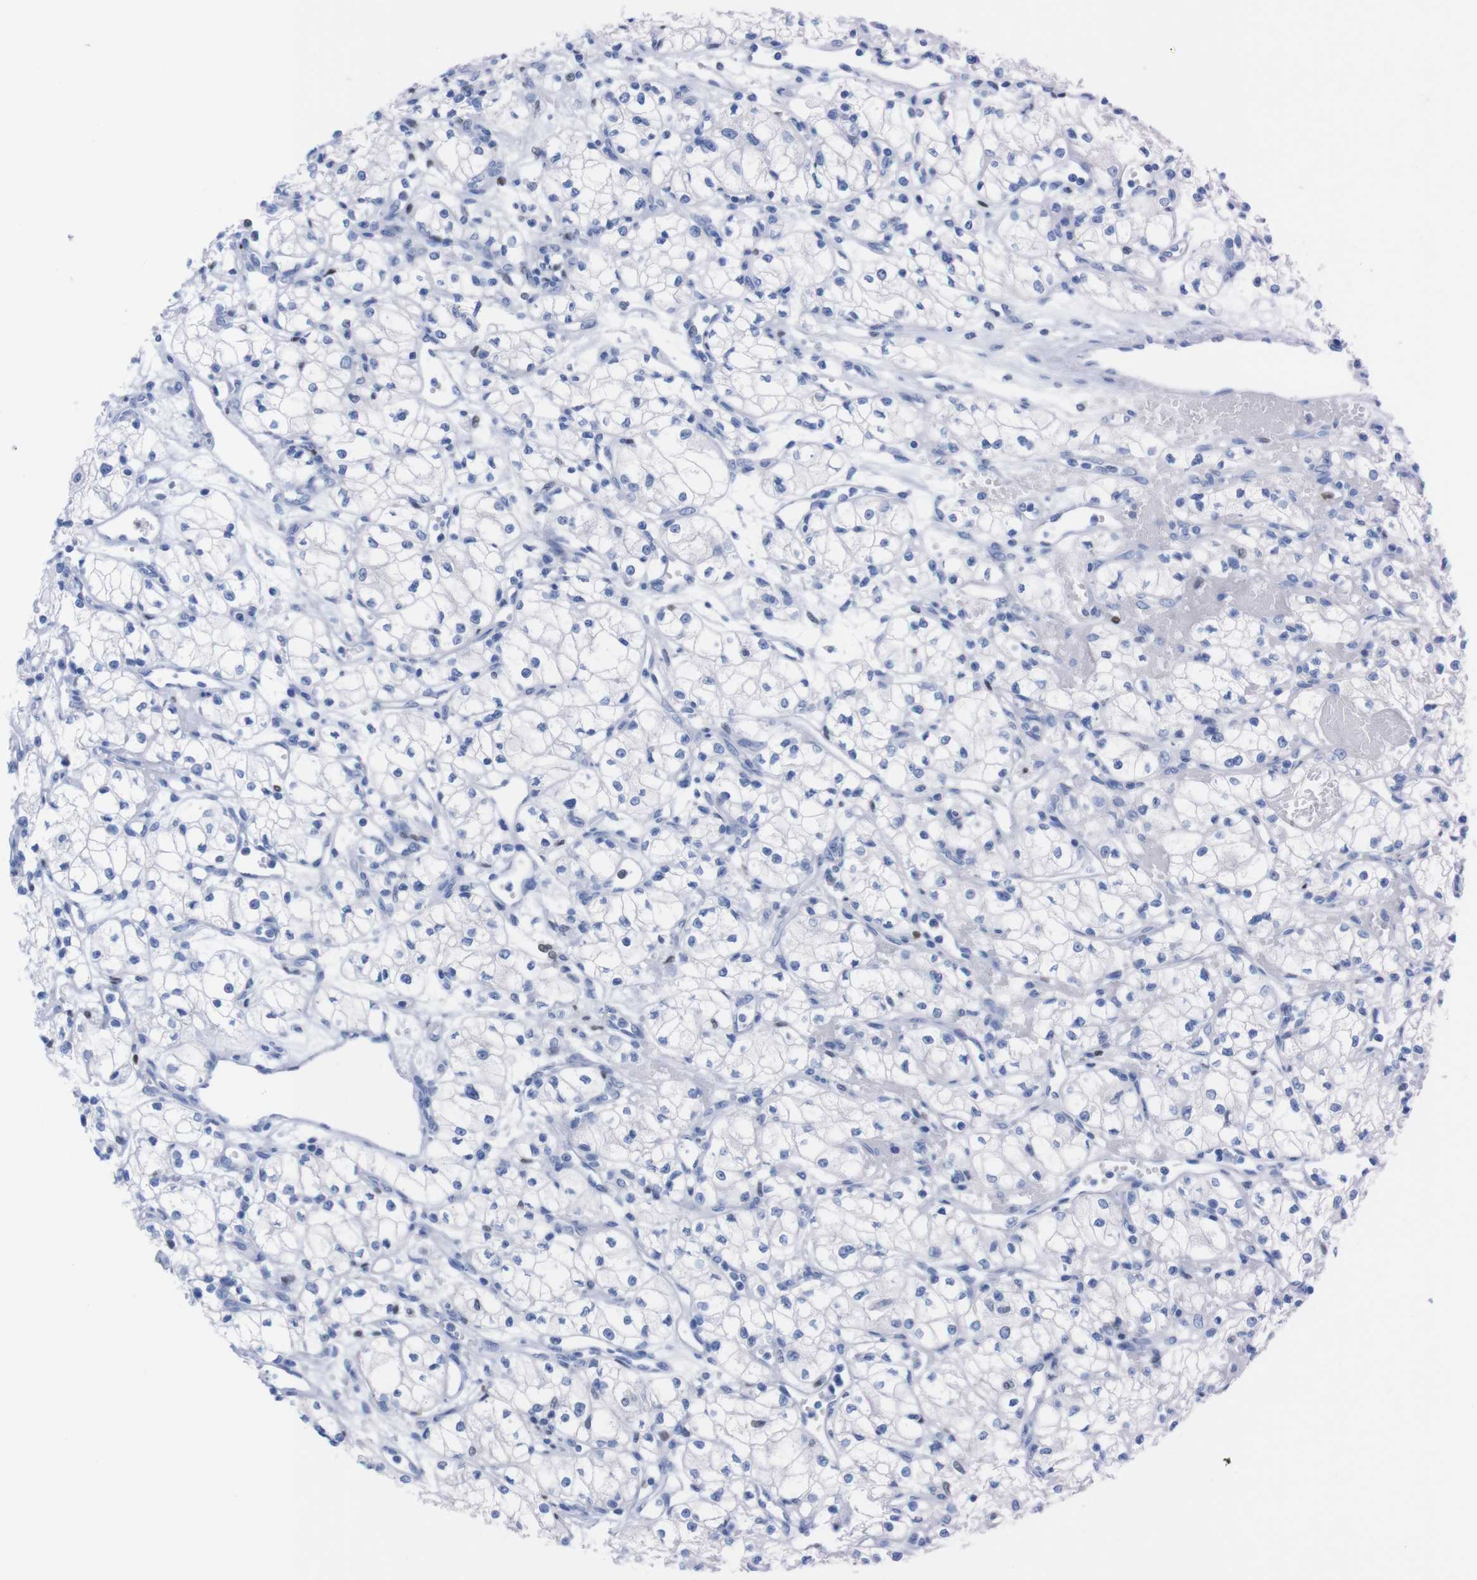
{"staining": {"intensity": "negative", "quantity": "none", "location": "none"}, "tissue": "renal cancer", "cell_type": "Tumor cells", "image_type": "cancer", "snomed": [{"axis": "morphology", "description": "Normal tissue, NOS"}, {"axis": "morphology", "description": "Adenocarcinoma, NOS"}, {"axis": "topography", "description": "Kidney"}], "caption": "Human adenocarcinoma (renal) stained for a protein using immunohistochemistry reveals no positivity in tumor cells.", "gene": "P2RY12", "patient": {"sex": "male", "age": 59}}